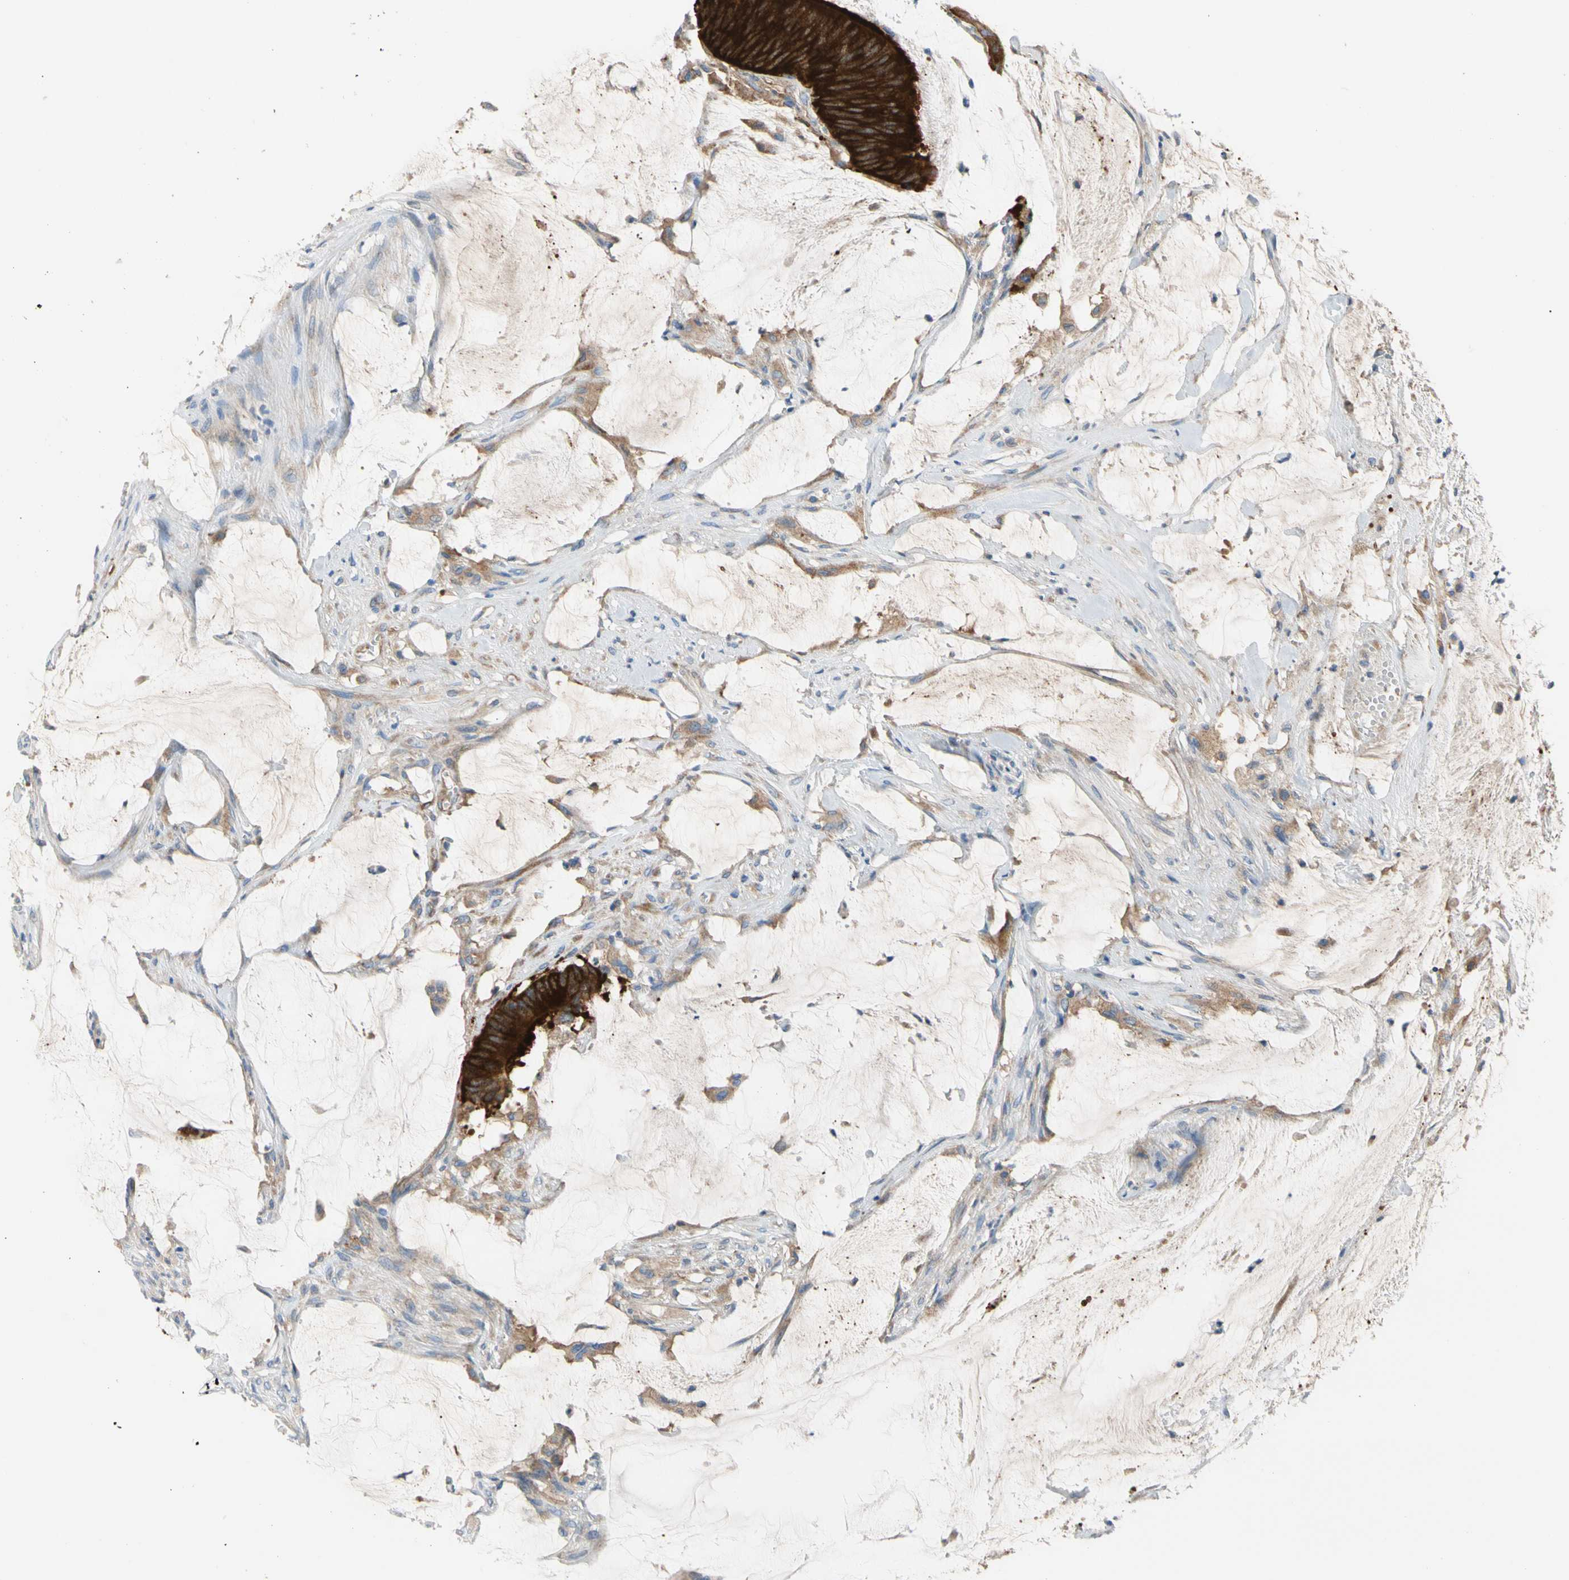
{"staining": {"intensity": "strong", "quantity": ">75%", "location": "cytoplasmic/membranous"}, "tissue": "colorectal cancer", "cell_type": "Tumor cells", "image_type": "cancer", "snomed": [{"axis": "morphology", "description": "Adenocarcinoma, NOS"}, {"axis": "topography", "description": "Rectum"}], "caption": "A photomicrograph of adenocarcinoma (colorectal) stained for a protein shows strong cytoplasmic/membranous brown staining in tumor cells.", "gene": "GPHN", "patient": {"sex": "female", "age": 66}}